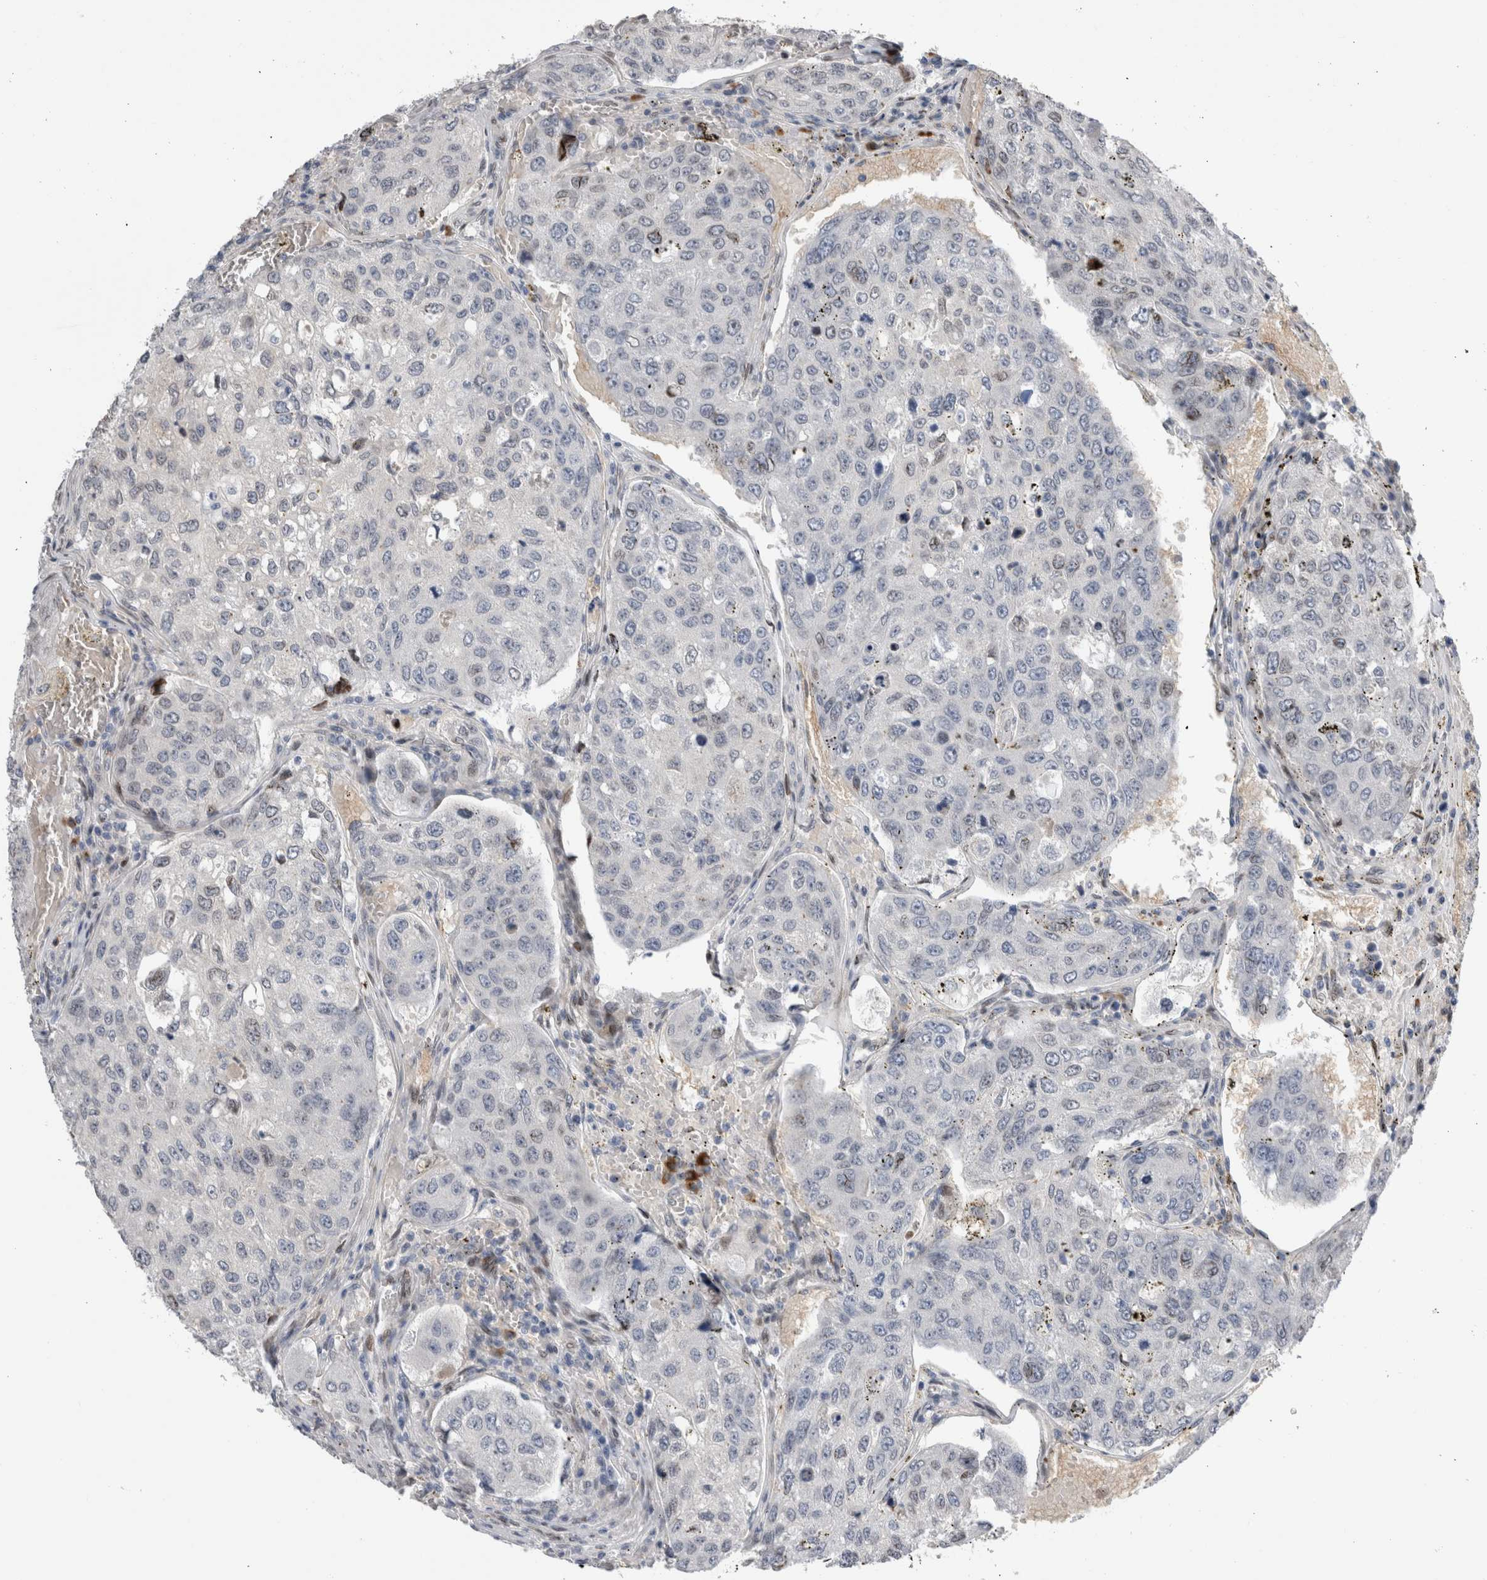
{"staining": {"intensity": "negative", "quantity": "none", "location": "none"}, "tissue": "urothelial cancer", "cell_type": "Tumor cells", "image_type": "cancer", "snomed": [{"axis": "morphology", "description": "Urothelial carcinoma, High grade"}, {"axis": "topography", "description": "Lymph node"}, {"axis": "topography", "description": "Urinary bladder"}], "caption": "Immunohistochemistry histopathology image of neoplastic tissue: human urothelial cancer stained with DAB (3,3'-diaminobenzidine) reveals no significant protein staining in tumor cells.", "gene": "DMTN", "patient": {"sex": "male", "age": 51}}